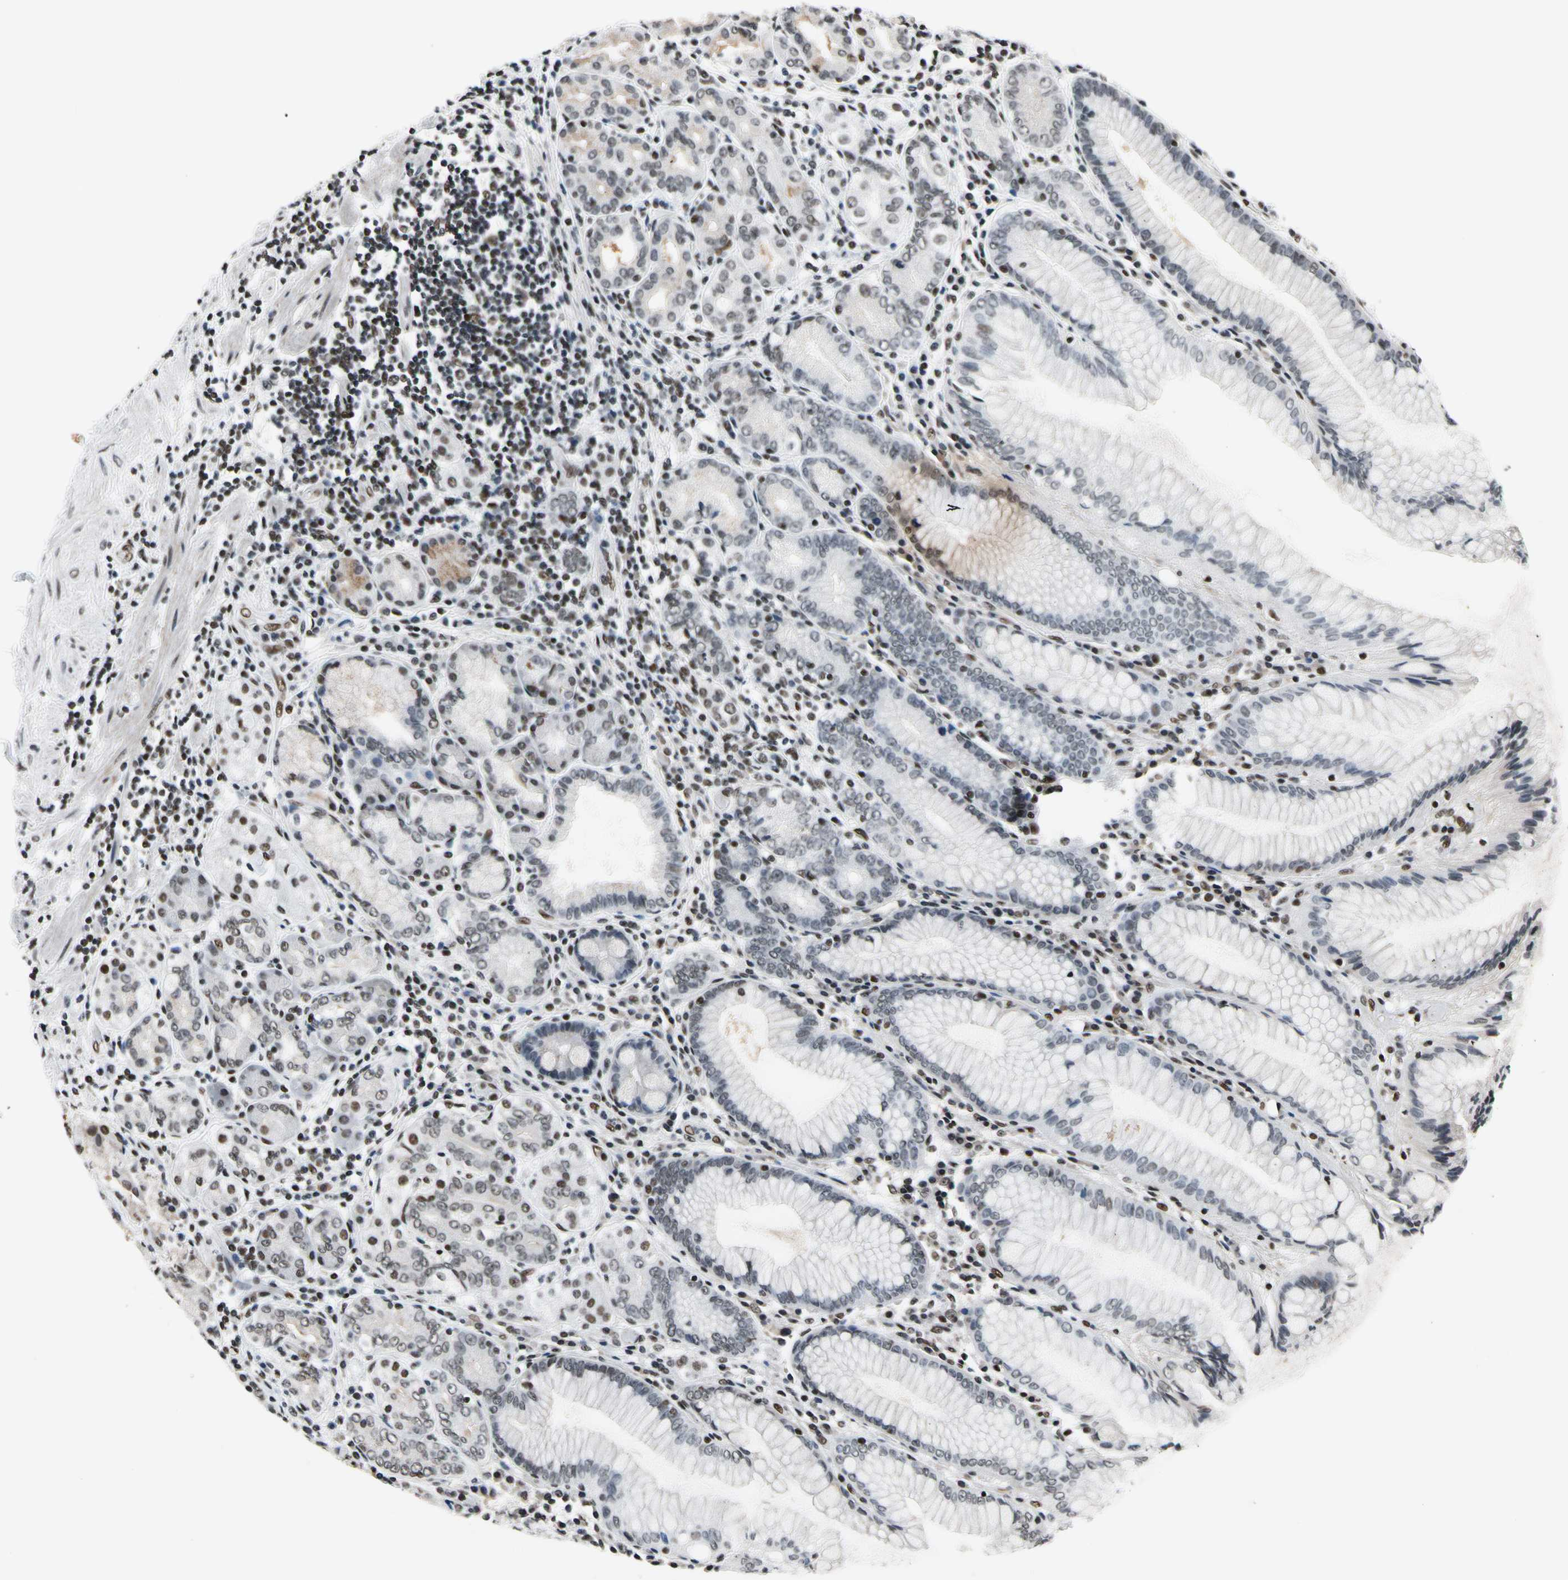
{"staining": {"intensity": "moderate", "quantity": "<25%", "location": "cytoplasmic/membranous,nuclear"}, "tissue": "stomach", "cell_type": "Glandular cells", "image_type": "normal", "snomed": [{"axis": "morphology", "description": "Normal tissue, NOS"}, {"axis": "topography", "description": "Stomach, lower"}], "caption": "Human stomach stained for a protein (brown) shows moderate cytoplasmic/membranous,nuclear positive positivity in about <25% of glandular cells.", "gene": "RECQL", "patient": {"sex": "female", "age": 76}}